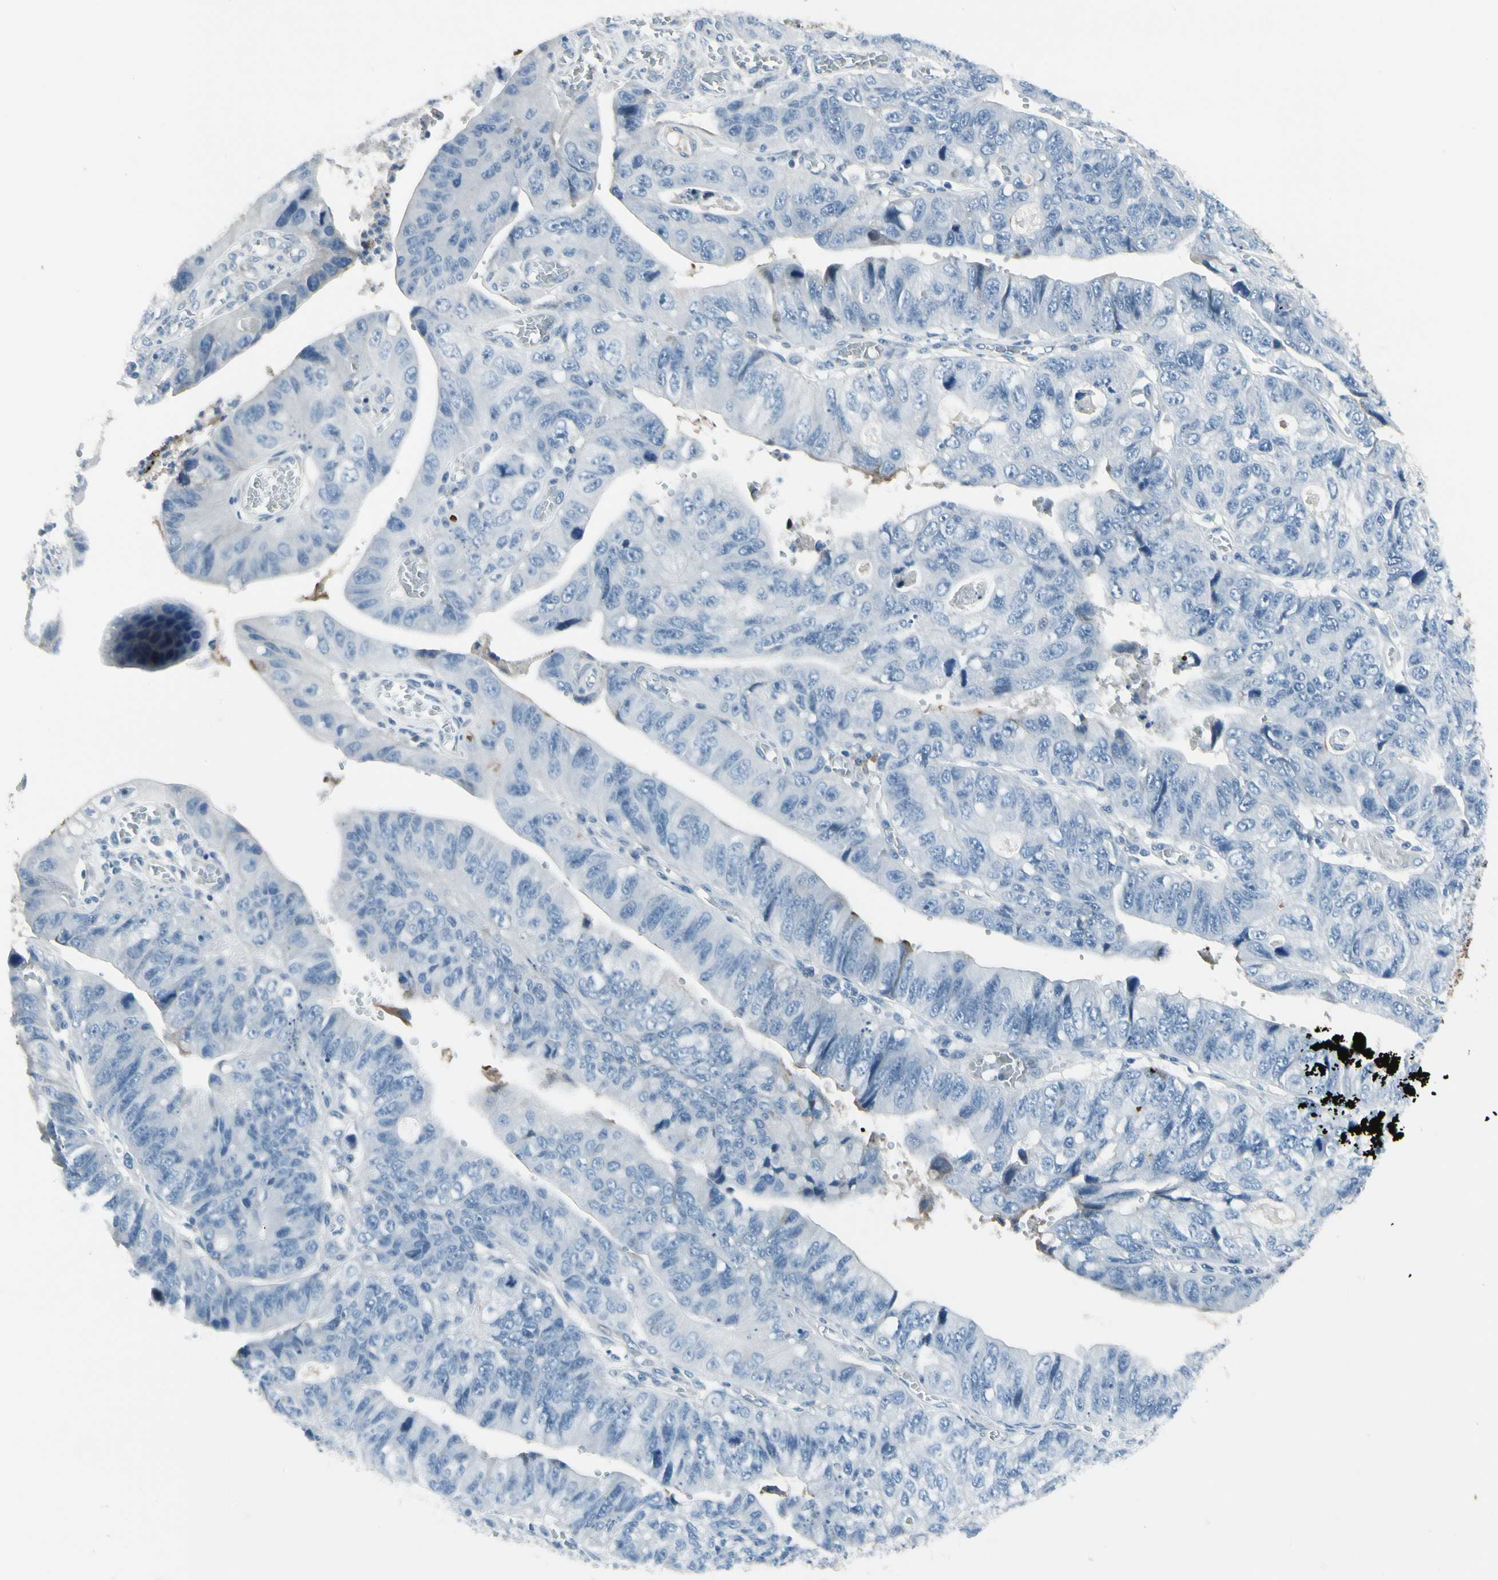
{"staining": {"intensity": "negative", "quantity": "none", "location": "none"}, "tissue": "stomach cancer", "cell_type": "Tumor cells", "image_type": "cancer", "snomed": [{"axis": "morphology", "description": "Adenocarcinoma, NOS"}, {"axis": "topography", "description": "Stomach"}], "caption": "IHC histopathology image of stomach cancer (adenocarcinoma) stained for a protein (brown), which demonstrates no positivity in tumor cells.", "gene": "PIGR", "patient": {"sex": "male", "age": 59}}